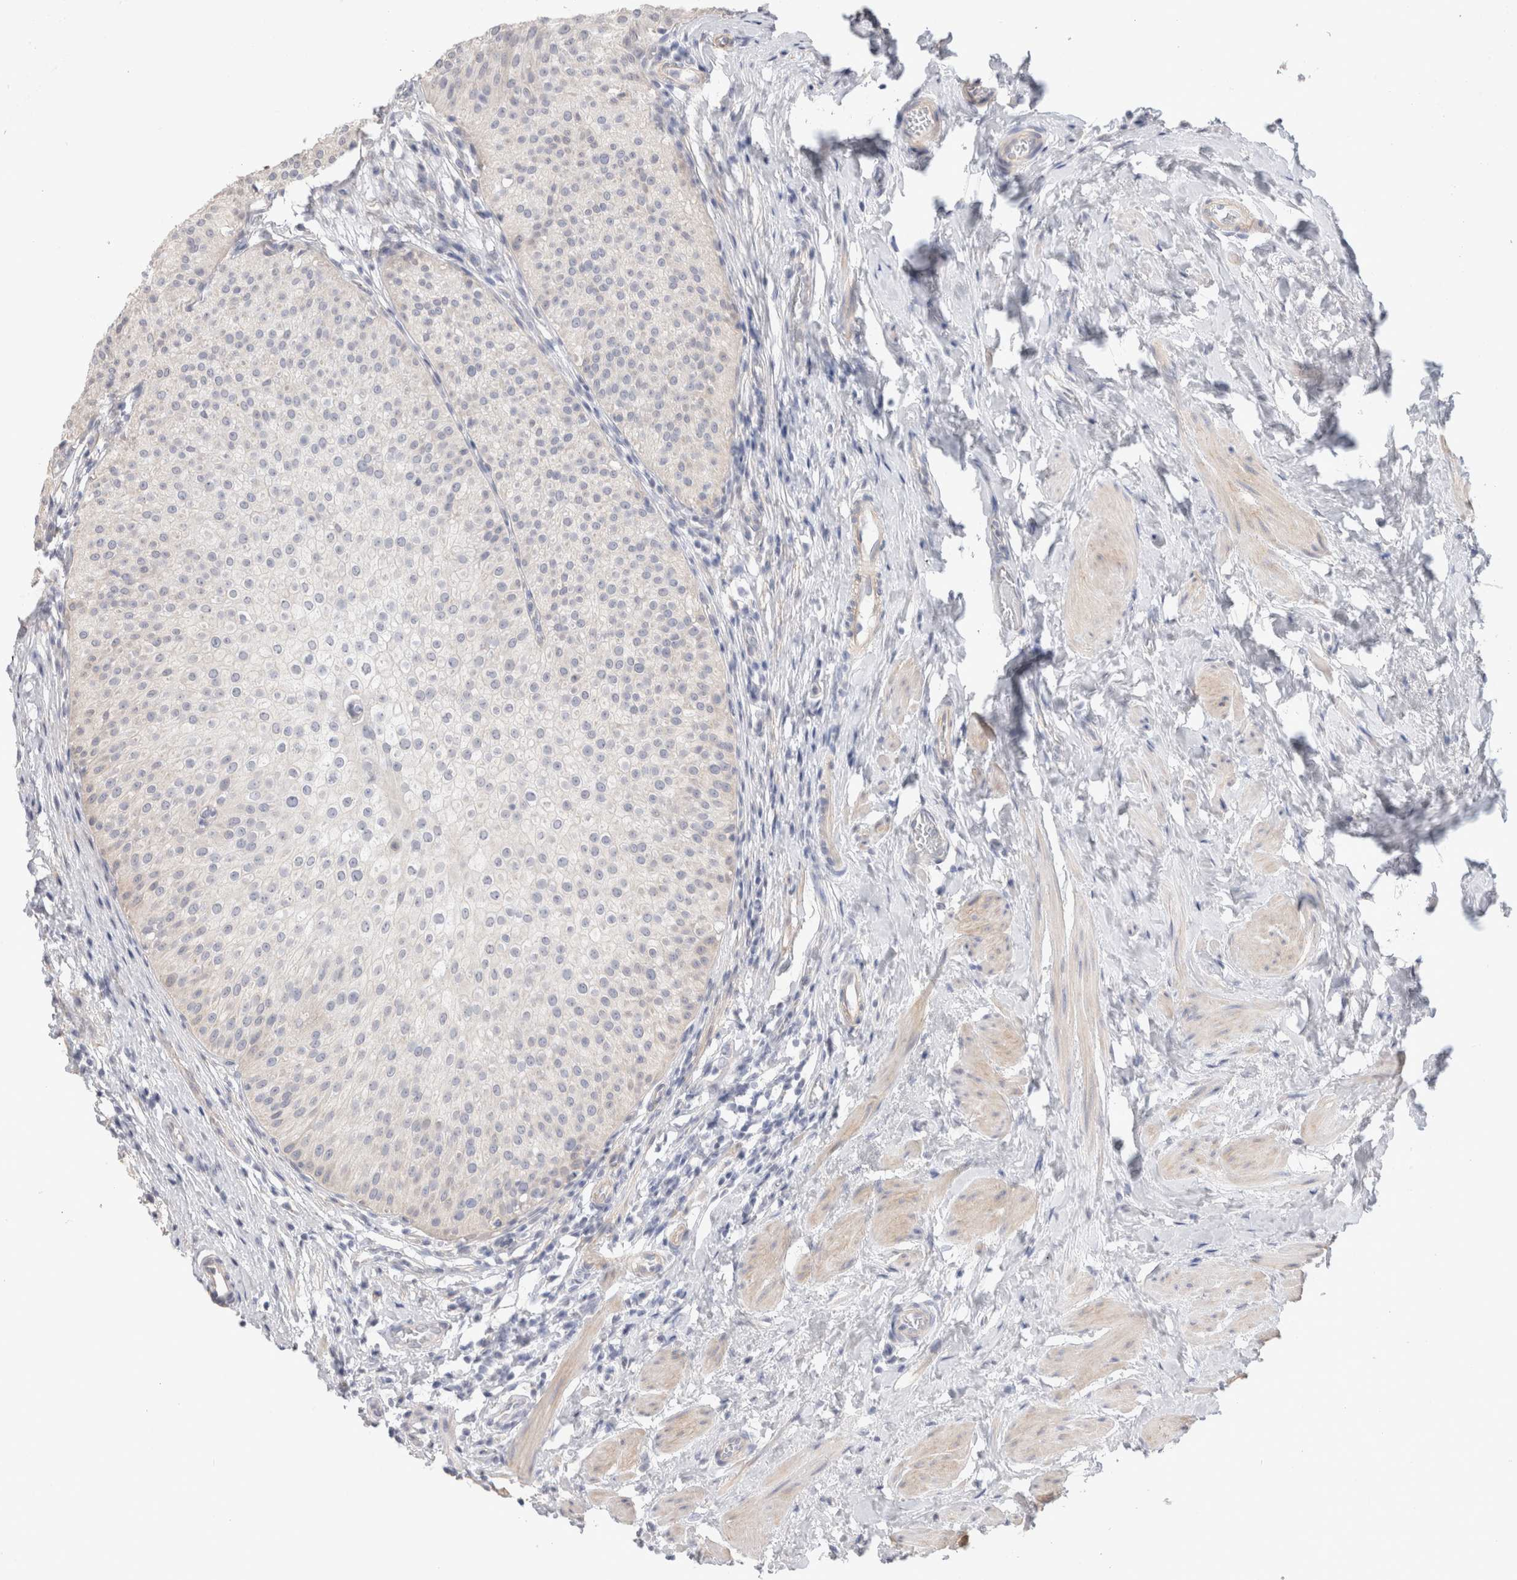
{"staining": {"intensity": "negative", "quantity": "none", "location": "none"}, "tissue": "urothelial cancer", "cell_type": "Tumor cells", "image_type": "cancer", "snomed": [{"axis": "morphology", "description": "Normal tissue, NOS"}, {"axis": "morphology", "description": "Urothelial carcinoma, Low grade"}, {"axis": "topography", "description": "Smooth muscle"}, {"axis": "topography", "description": "Urinary bladder"}], "caption": "Tumor cells show no significant protein expression in urothelial carcinoma (low-grade). (Brightfield microscopy of DAB immunohistochemistry (IHC) at high magnification).", "gene": "DMD", "patient": {"sex": "male", "age": 60}}